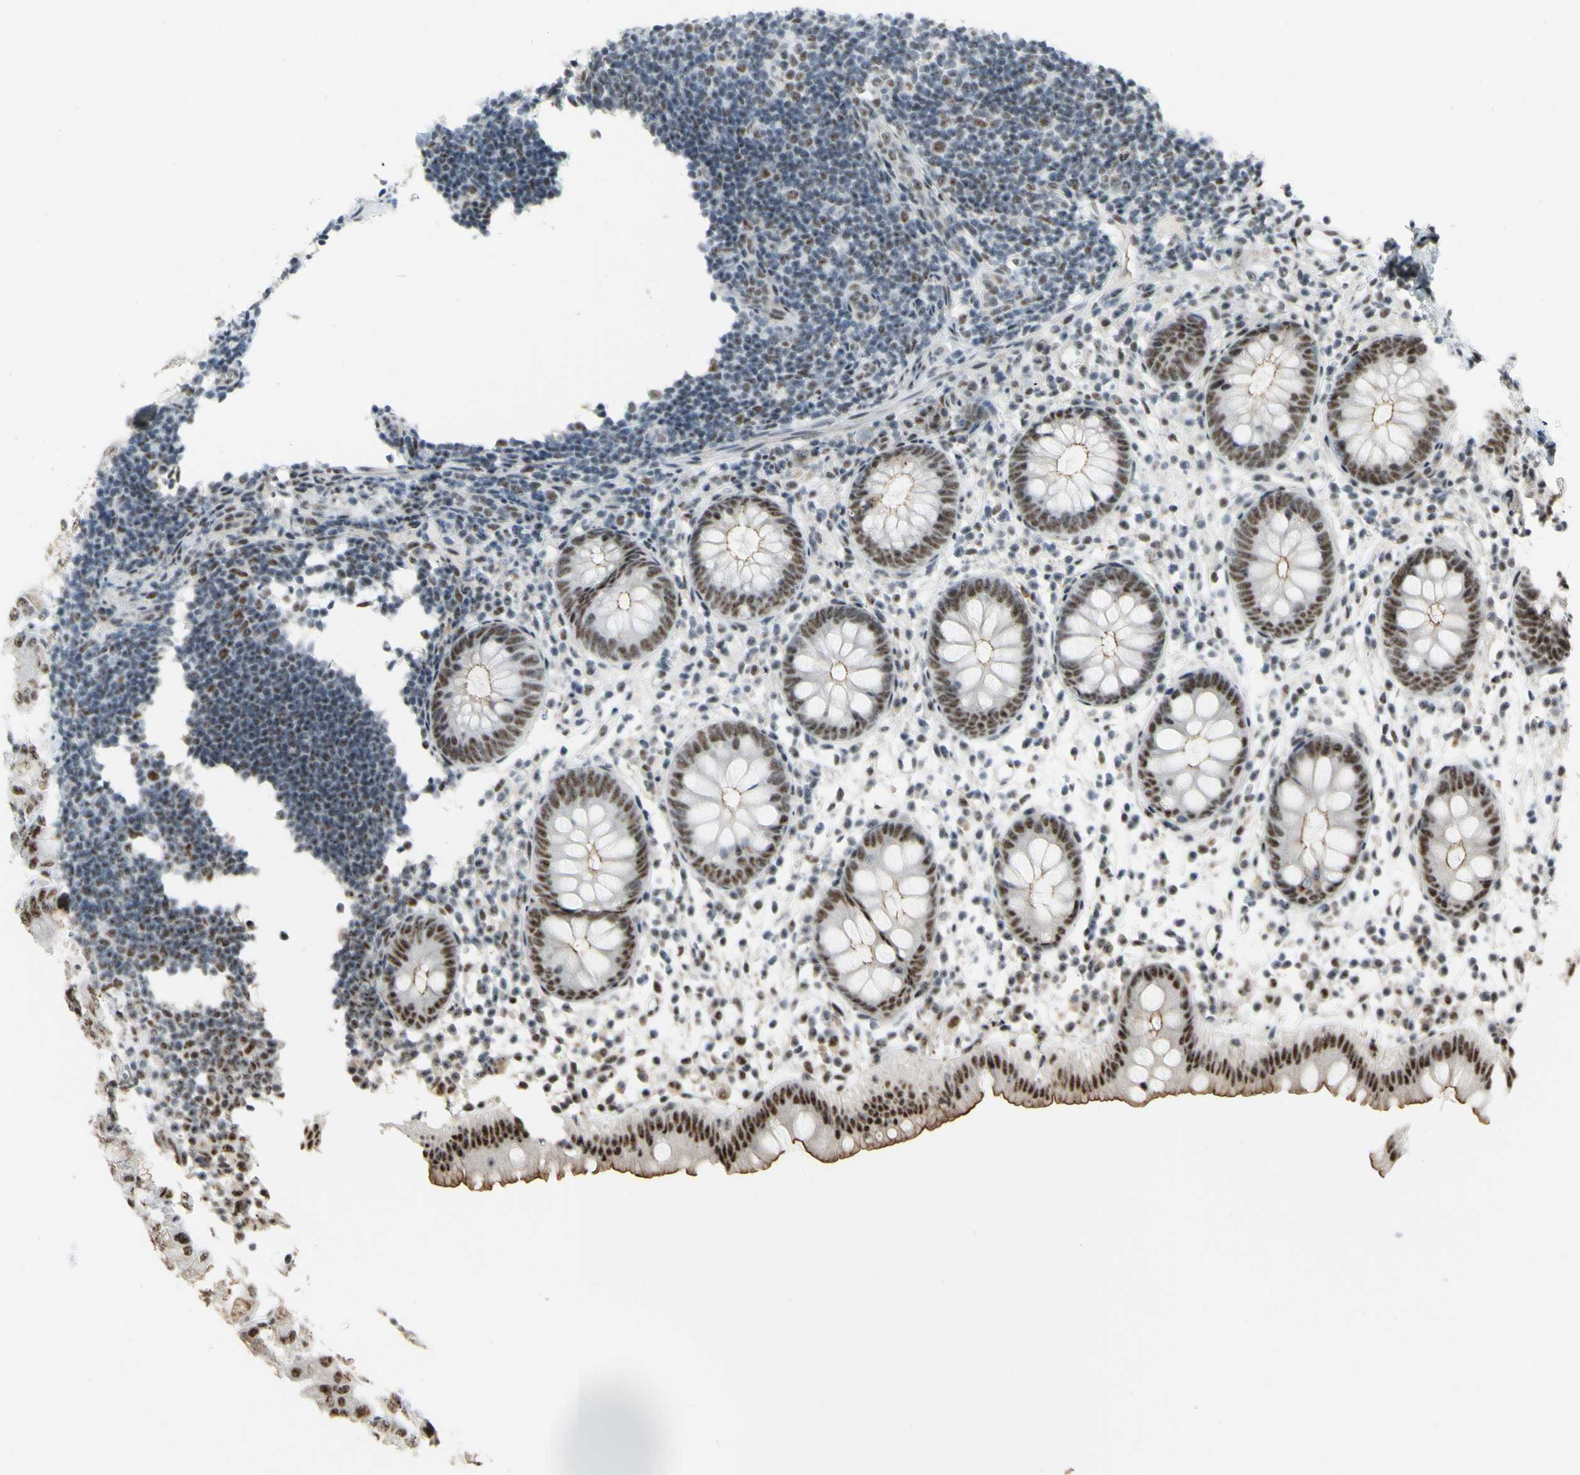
{"staining": {"intensity": "strong", "quantity": ">75%", "location": "cytoplasmic/membranous,nuclear"}, "tissue": "appendix", "cell_type": "Glandular cells", "image_type": "normal", "snomed": [{"axis": "morphology", "description": "Normal tissue, NOS"}, {"axis": "topography", "description": "Appendix"}], "caption": "Brown immunohistochemical staining in unremarkable human appendix reveals strong cytoplasmic/membranous,nuclear positivity in about >75% of glandular cells.", "gene": "SAP18", "patient": {"sex": "female", "age": 20}}